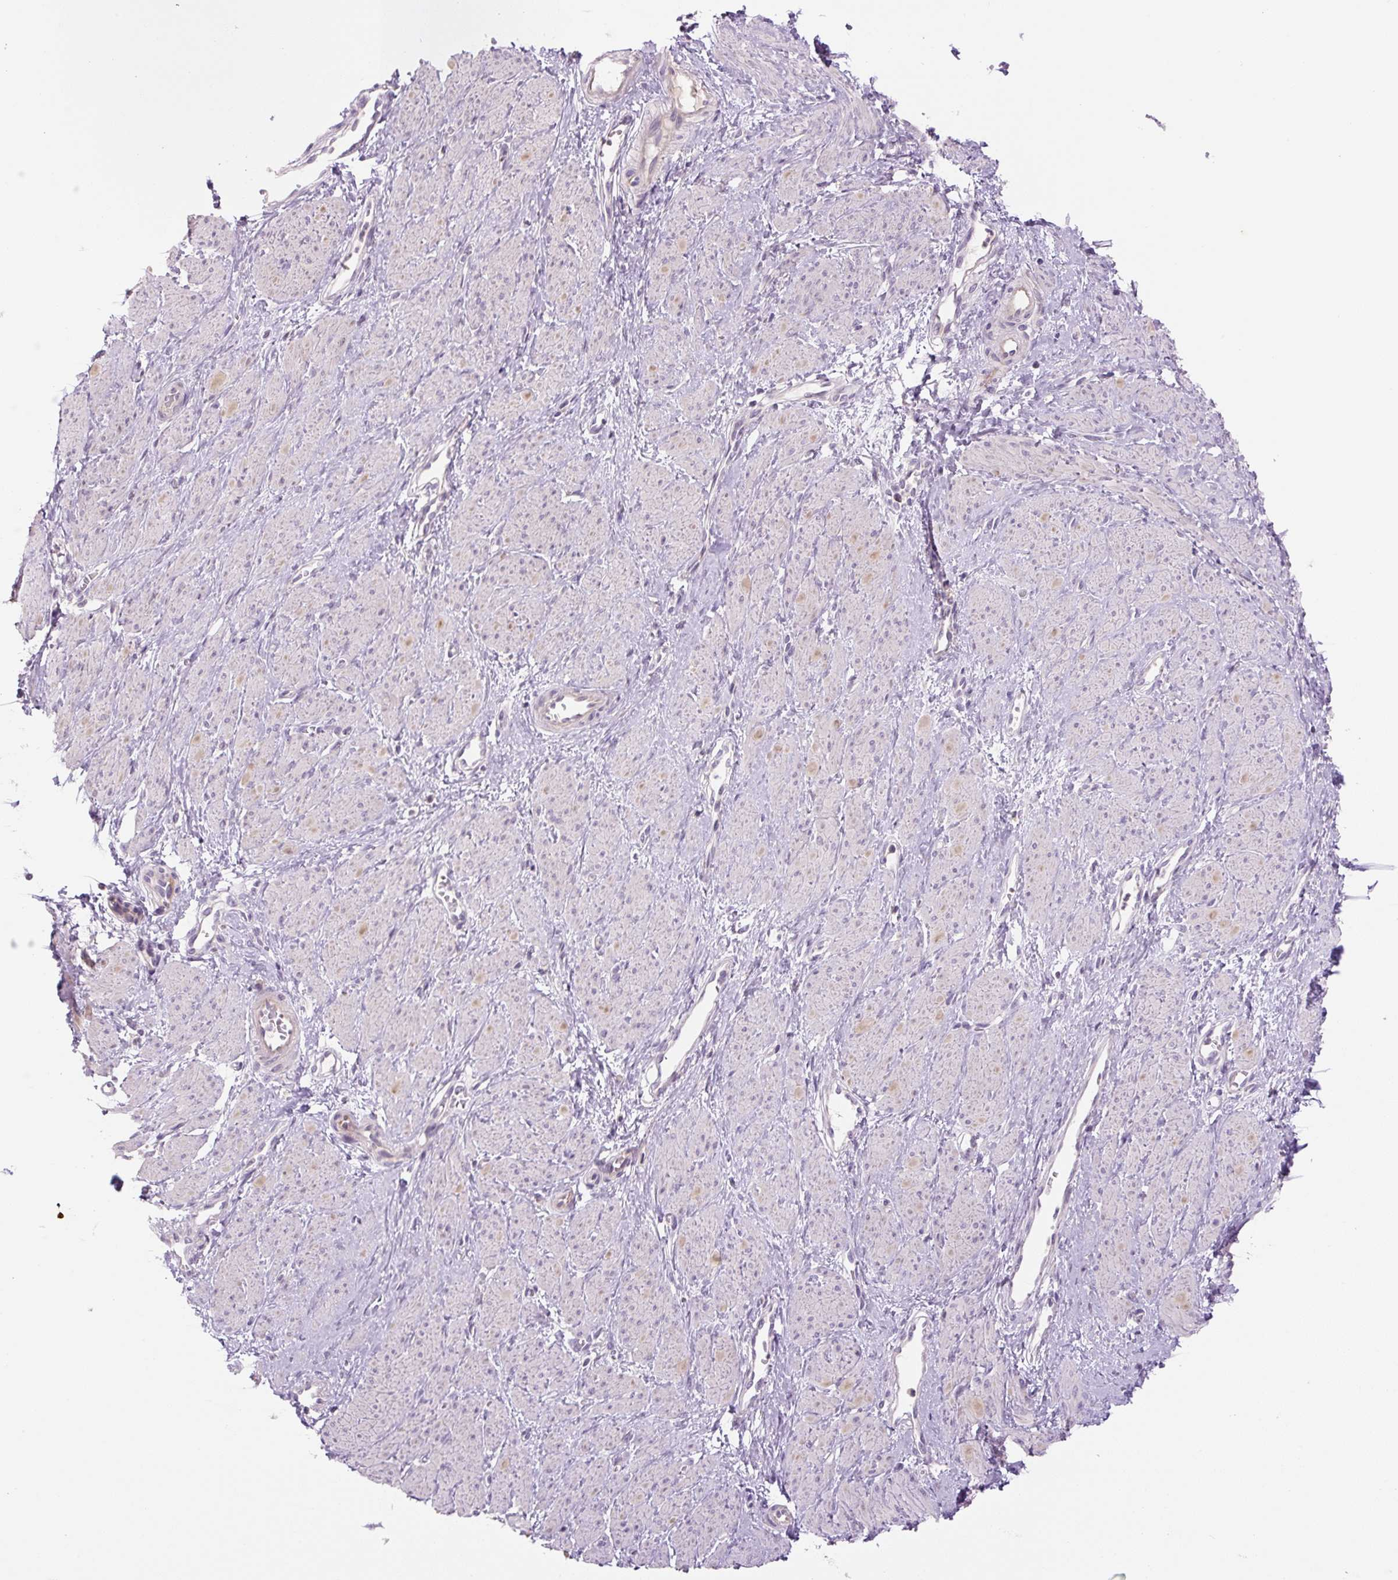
{"staining": {"intensity": "weak", "quantity": "<25%", "location": "cytoplasmic/membranous"}, "tissue": "smooth muscle", "cell_type": "Smooth muscle cells", "image_type": "normal", "snomed": [{"axis": "morphology", "description": "Normal tissue, NOS"}, {"axis": "topography", "description": "Smooth muscle"}, {"axis": "topography", "description": "Uterus"}], "caption": "There is no significant positivity in smooth muscle cells of smooth muscle. (DAB (3,3'-diaminobenzidine) immunohistochemistry (IHC) with hematoxylin counter stain).", "gene": "TMEM100", "patient": {"sex": "female", "age": 39}}